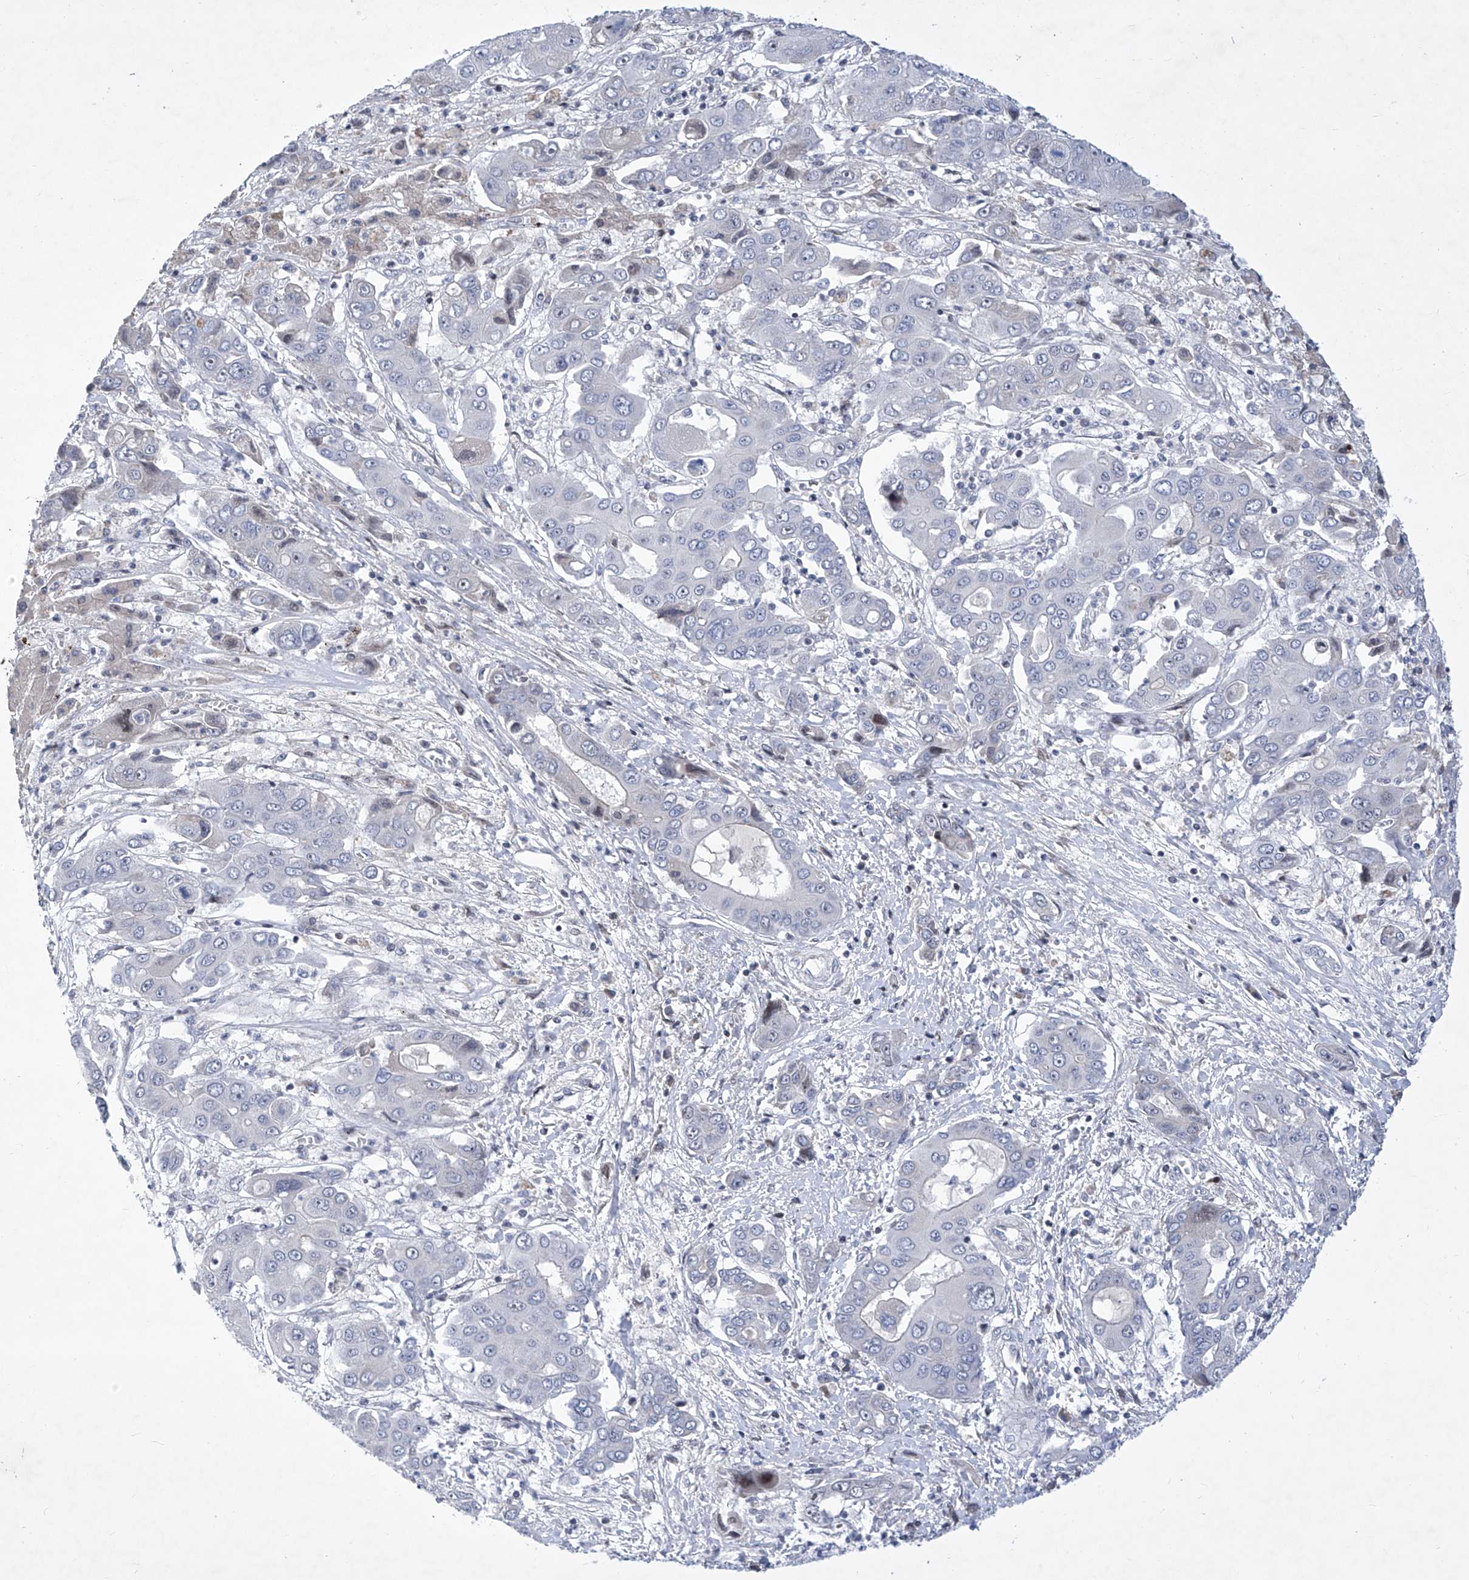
{"staining": {"intensity": "negative", "quantity": "none", "location": "none"}, "tissue": "liver cancer", "cell_type": "Tumor cells", "image_type": "cancer", "snomed": [{"axis": "morphology", "description": "Cholangiocarcinoma"}, {"axis": "topography", "description": "Liver"}], "caption": "Cholangiocarcinoma (liver) stained for a protein using immunohistochemistry (IHC) reveals no staining tumor cells.", "gene": "NUFIP1", "patient": {"sex": "male", "age": 67}}